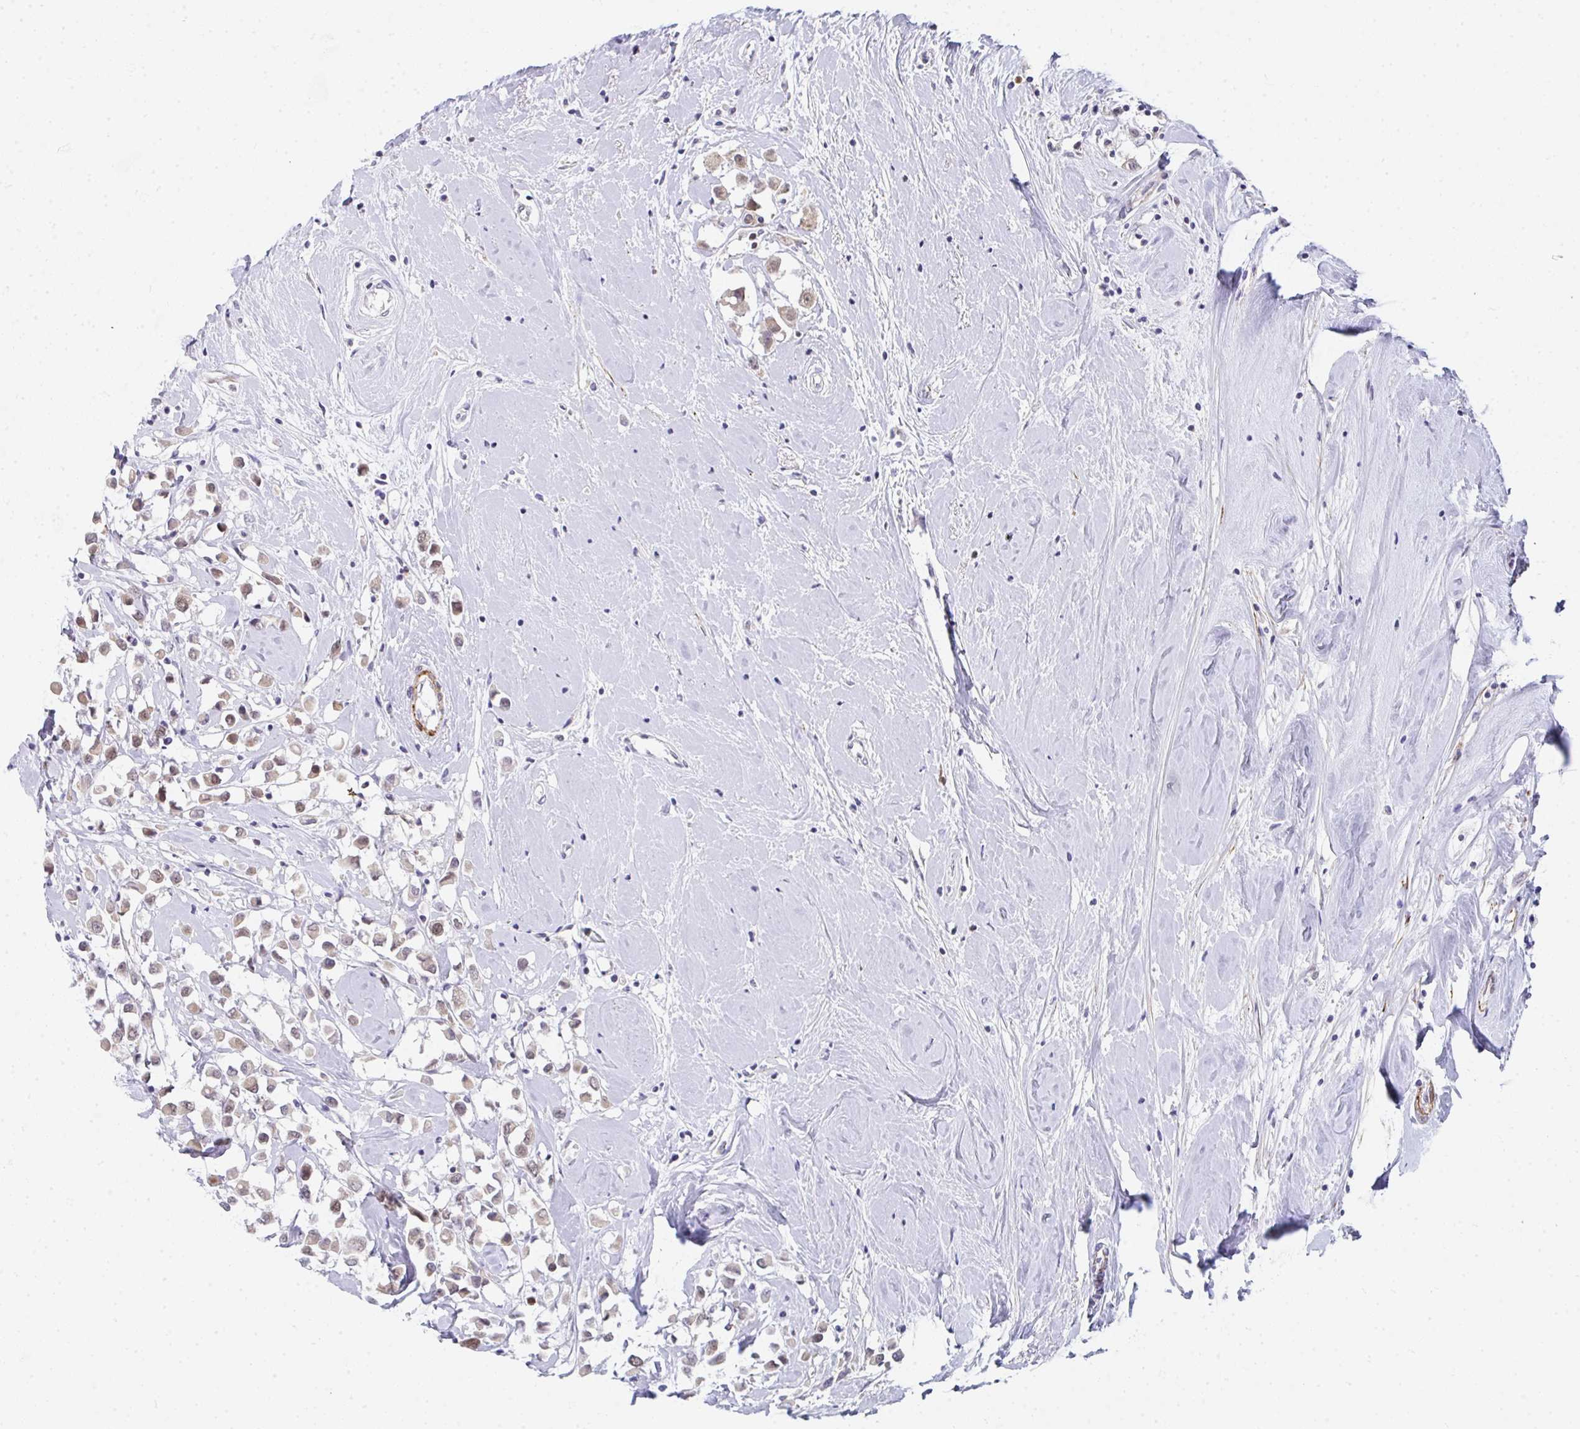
{"staining": {"intensity": "weak", "quantity": ">75%", "location": "nuclear"}, "tissue": "breast cancer", "cell_type": "Tumor cells", "image_type": "cancer", "snomed": [{"axis": "morphology", "description": "Duct carcinoma"}, {"axis": "topography", "description": "Breast"}], "caption": "Immunohistochemistry (IHC) staining of breast cancer (infiltrating ductal carcinoma), which displays low levels of weak nuclear expression in approximately >75% of tumor cells indicating weak nuclear protein expression. The staining was performed using DAB (3,3'-diaminobenzidine) (brown) for protein detection and nuclei were counterstained in hematoxylin (blue).", "gene": "GINS2", "patient": {"sex": "female", "age": 61}}